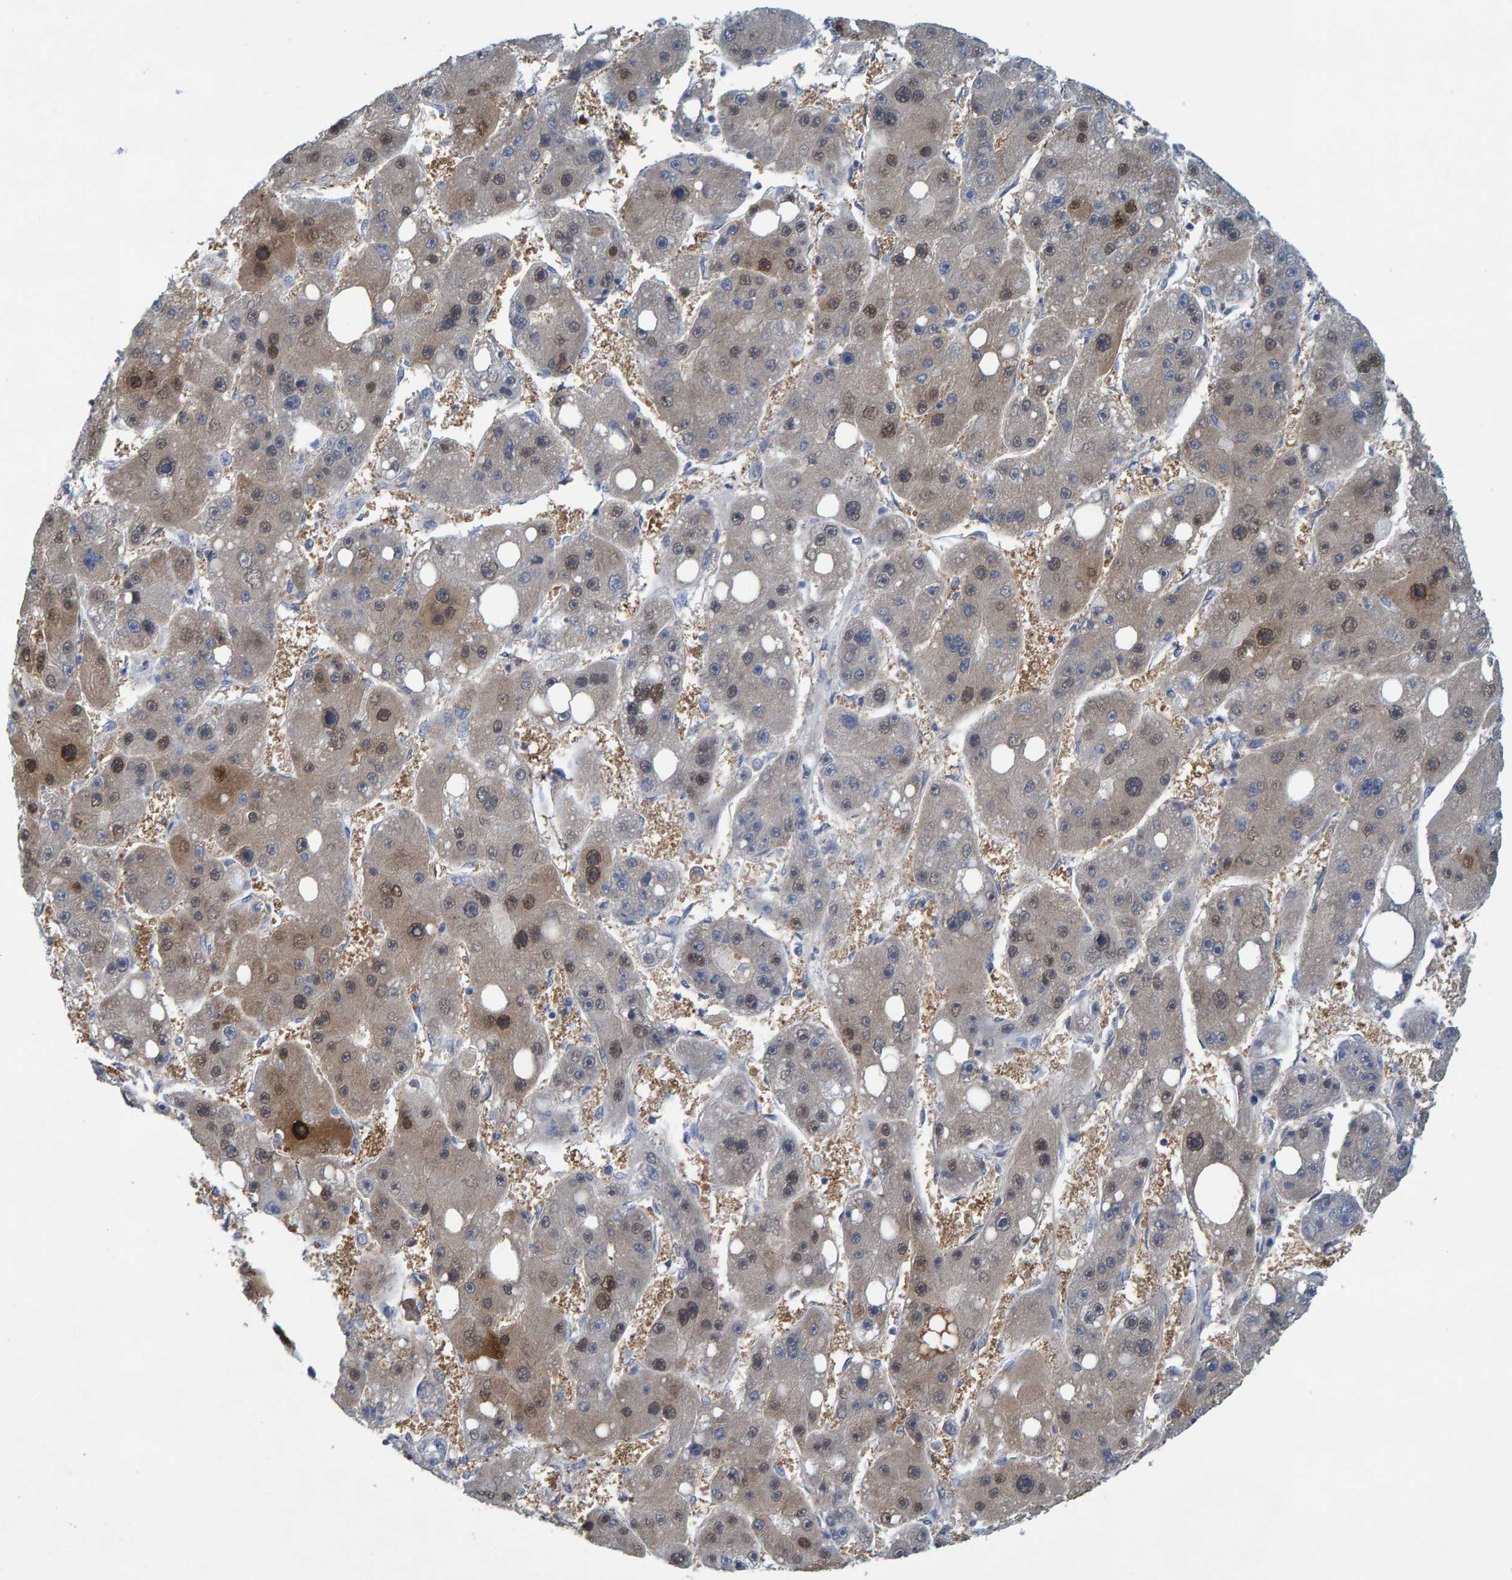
{"staining": {"intensity": "moderate", "quantity": "<25%", "location": "cytoplasmic/membranous,nuclear"}, "tissue": "liver cancer", "cell_type": "Tumor cells", "image_type": "cancer", "snomed": [{"axis": "morphology", "description": "Carcinoma, Hepatocellular, NOS"}, {"axis": "topography", "description": "Liver"}], "caption": "Hepatocellular carcinoma (liver) was stained to show a protein in brown. There is low levels of moderate cytoplasmic/membranous and nuclear positivity in approximately <25% of tumor cells.", "gene": "ALAD", "patient": {"sex": "female", "age": 61}}